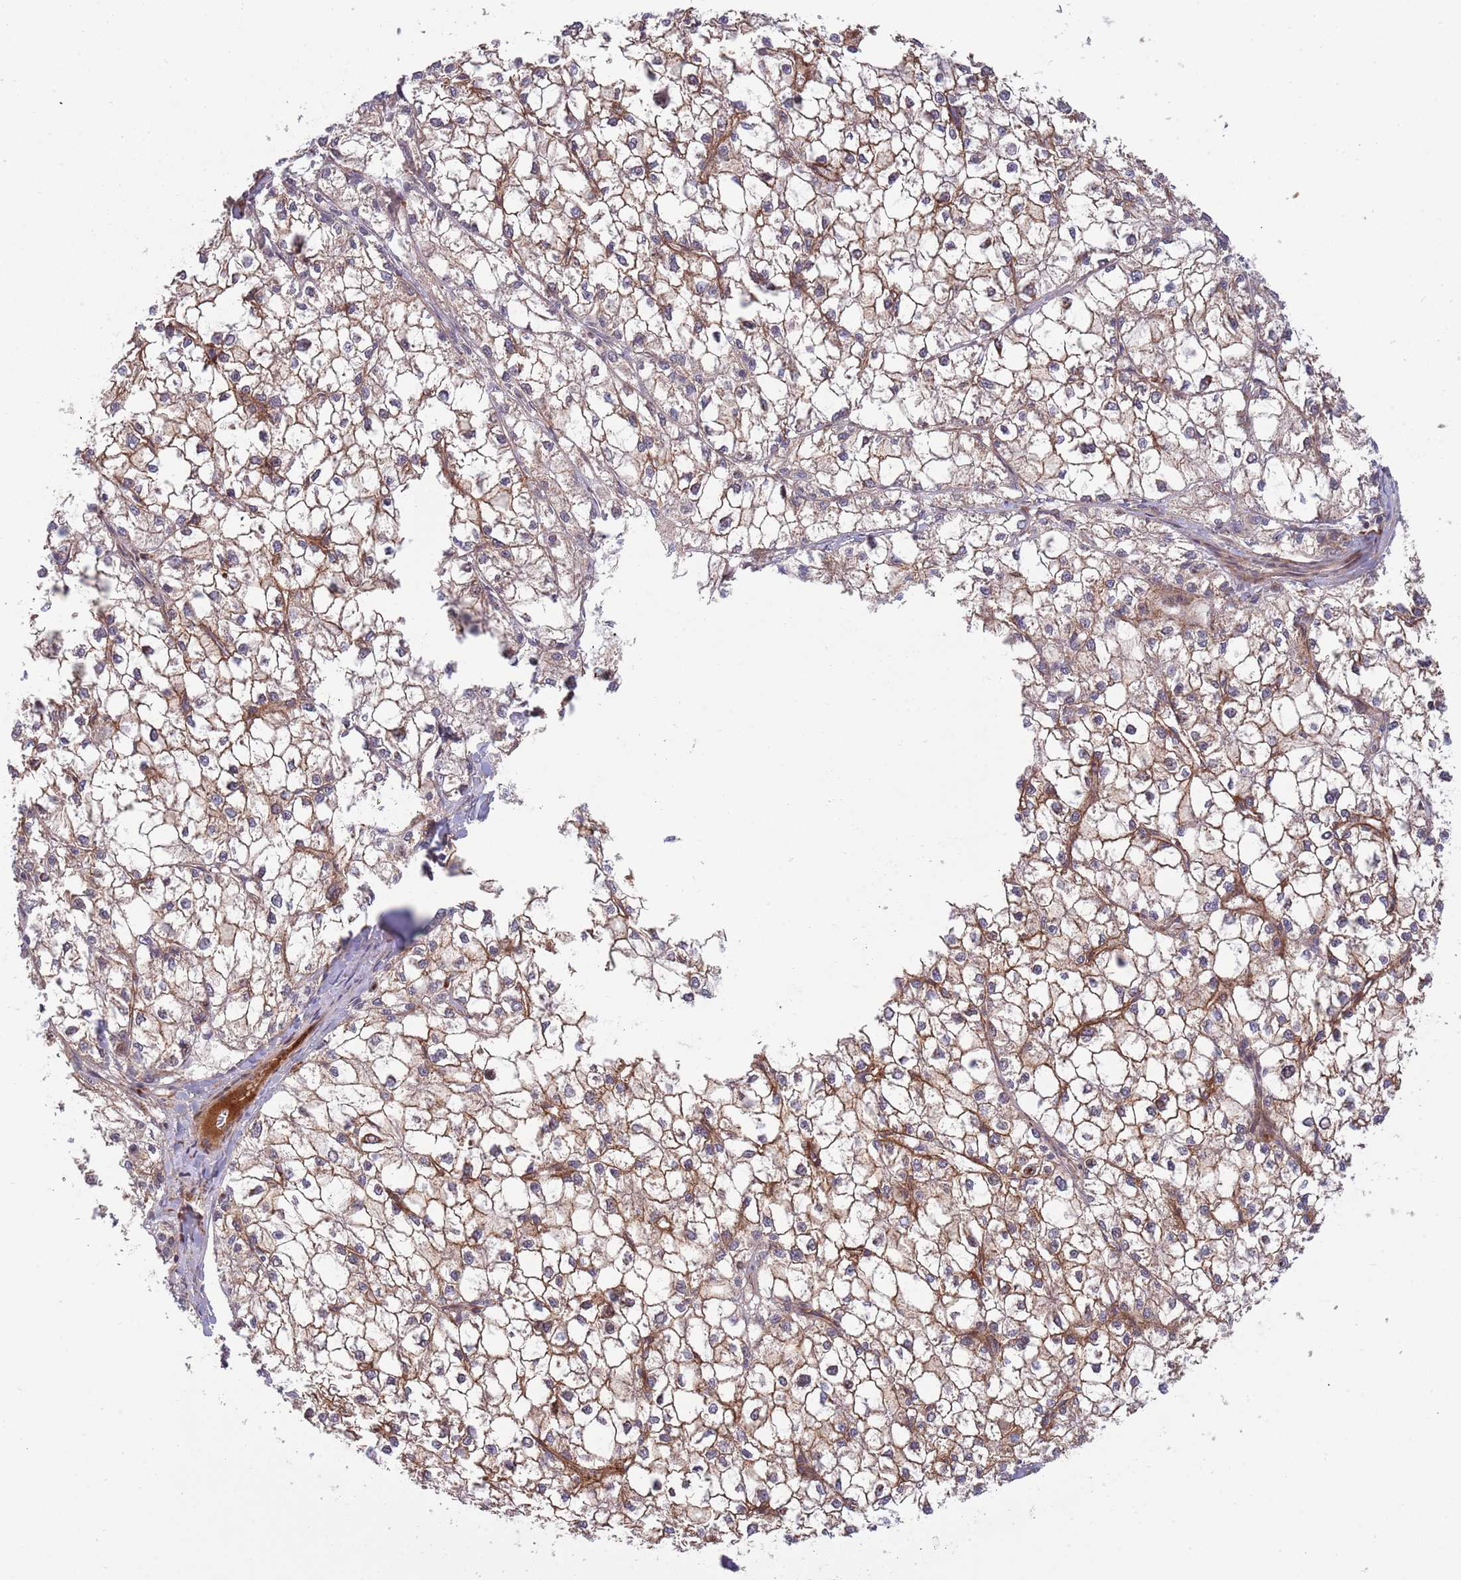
{"staining": {"intensity": "moderate", "quantity": ">75%", "location": "cytoplasmic/membranous"}, "tissue": "liver cancer", "cell_type": "Tumor cells", "image_type": "cancer", "snomed": [{"axis": "morphology", "description": "Carcinoma, Hepatocellular, NOS"}, {"axis": "topography", "description": "Liver"}], "caption": "A brown stain highlights moderate cytoplasmic/membranous positivity of a protein in human liver cancer tumor cells. The staining was performed using DAB, with brown indicating positive protein expression. Nuclei are stained blue with hematoxylin.", "gene": "NT5DC4", "patient": {"sex": "female", "age": 43}}